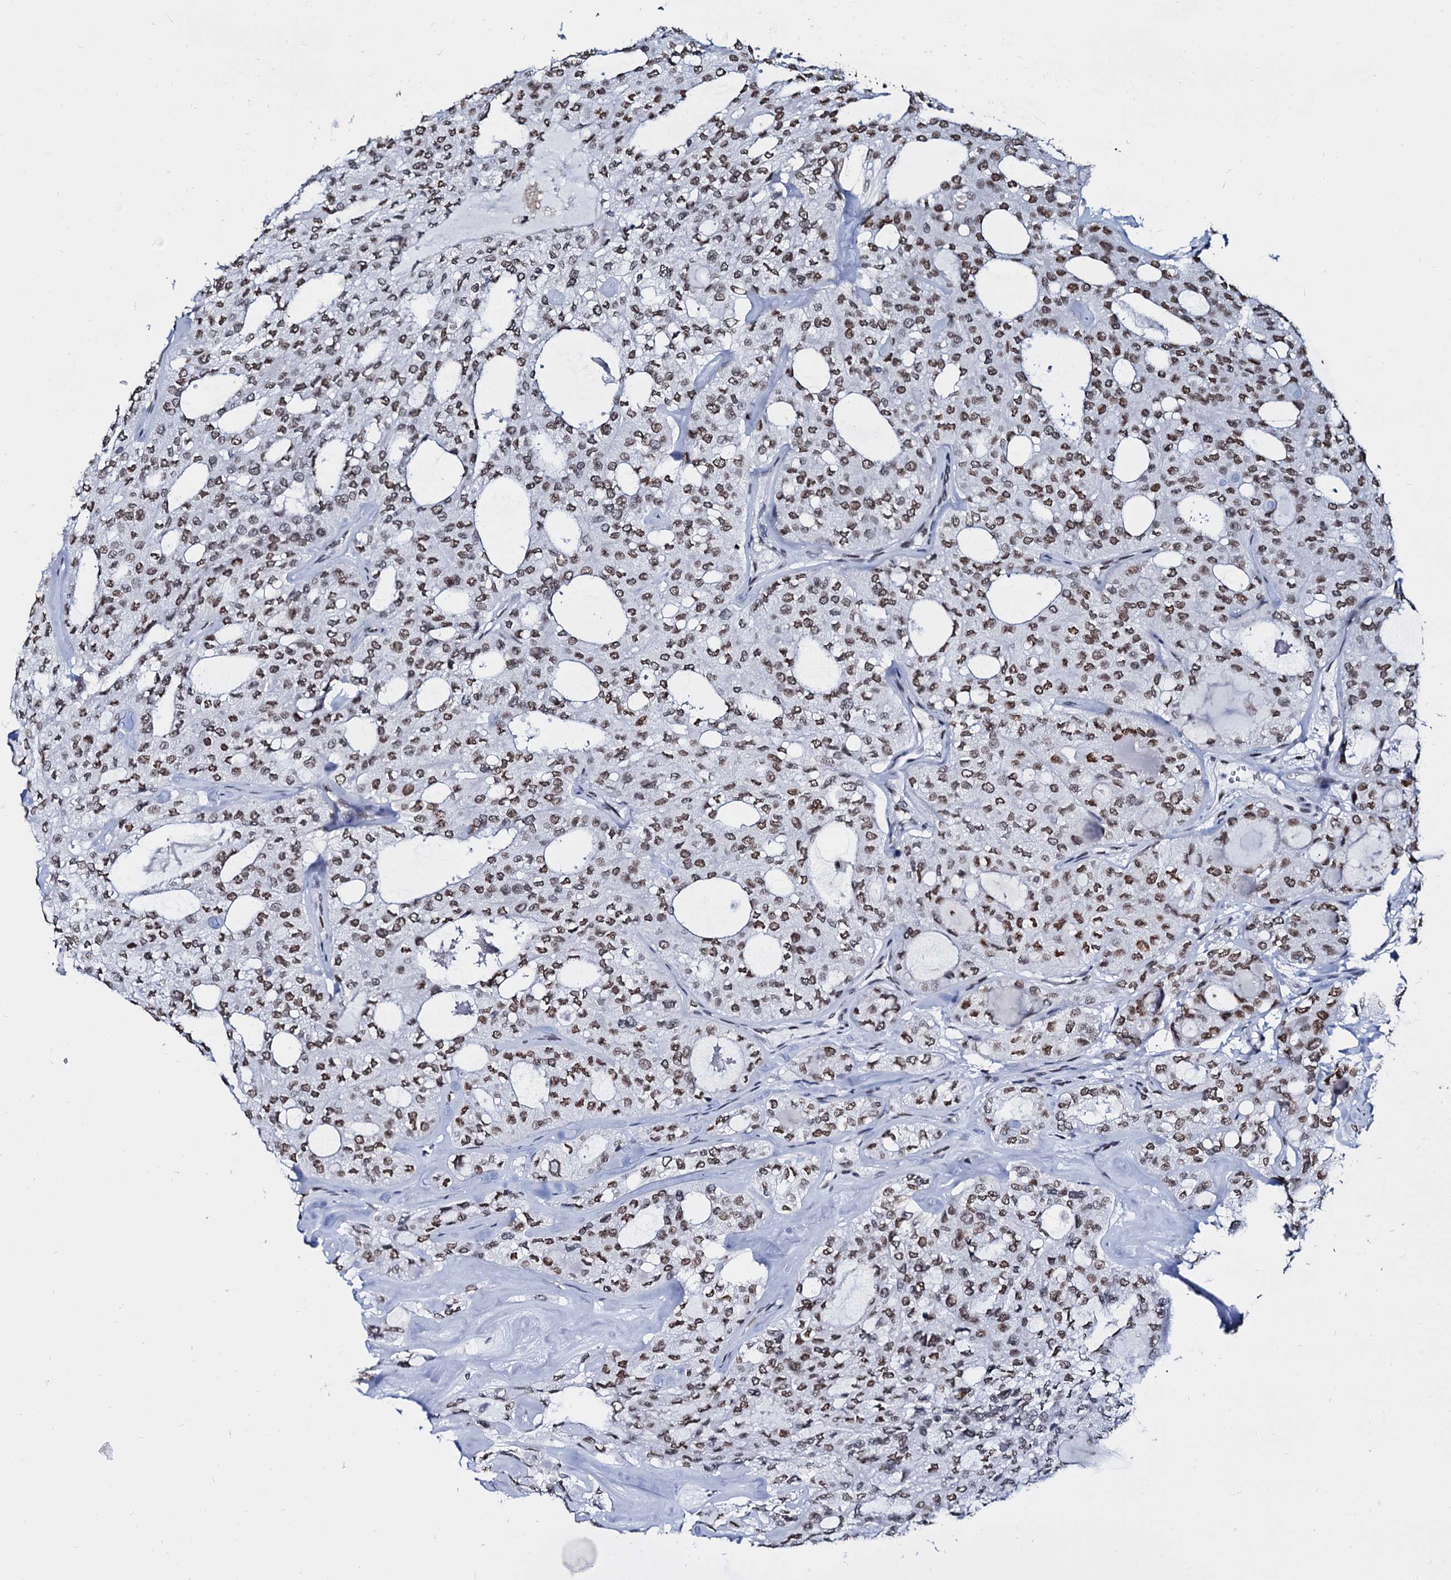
{"staining": {"intensity": "moderate", "quantity": ">75%", "location": "nuclear"}, "tissue": "thyroid cancer", "cell_type": "Tumor cells", "image_type": "cancer", "snomed": [{"axis": "morphology", "description": "Follicular adenoma carcinoma, NOS"}, {"axis": "topography", "description": "Thyroid gland"}], "caption": "High-power microscopy captured an immunohistochemistry micrograph of thyroid follicular adenoma carcinoma, revealing moderate nuclear positivity in approximately >75% of tumor cells.", "gene": "CMAS", "patient": {"sex": "male", "age": 75}}